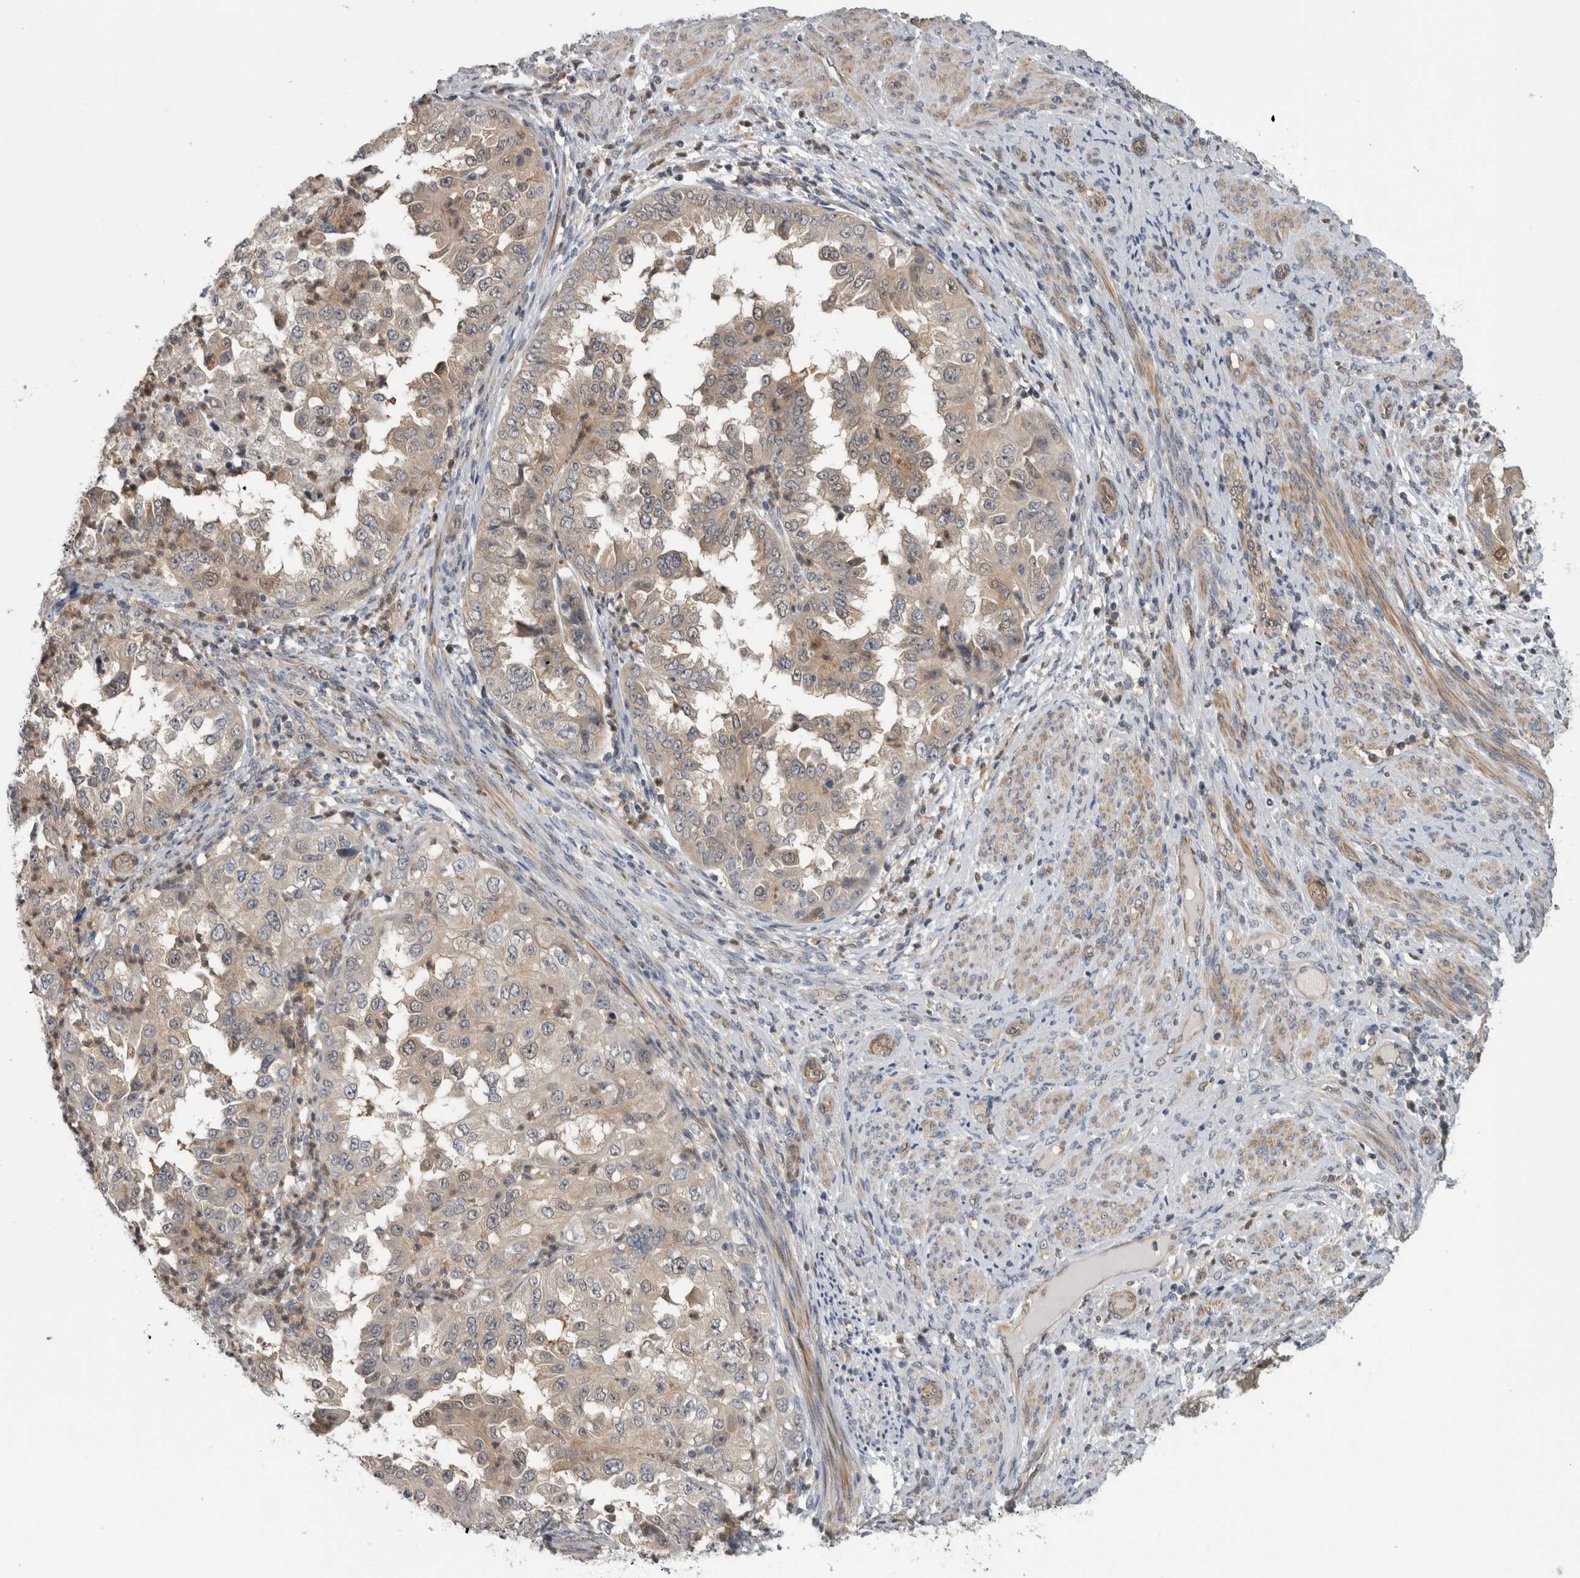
{"staining": {"intensity": "weak", "quantity": ">75%", "location": "cytoplasmic/membranous"}, "tissue": "endometrial cancer", "cell_type": "Tumor cells", "image_type": "cancer", "snomed": [{"axis": "morphology", "description": "Adenocarcinoma, NOS"}, {"axis": "topography", "description": "Endometrium"}], "caption": "Immunohistochemical staining of human endometrial cancer demonstrates weak cytoplasmic/membranous protein expression in about >75% of tumor cells. The protein of interest is shown in brown color, while the nuclei are stained blue.", "gene": "NAPRT", "patient": {"sex": "female", "age": 85}}